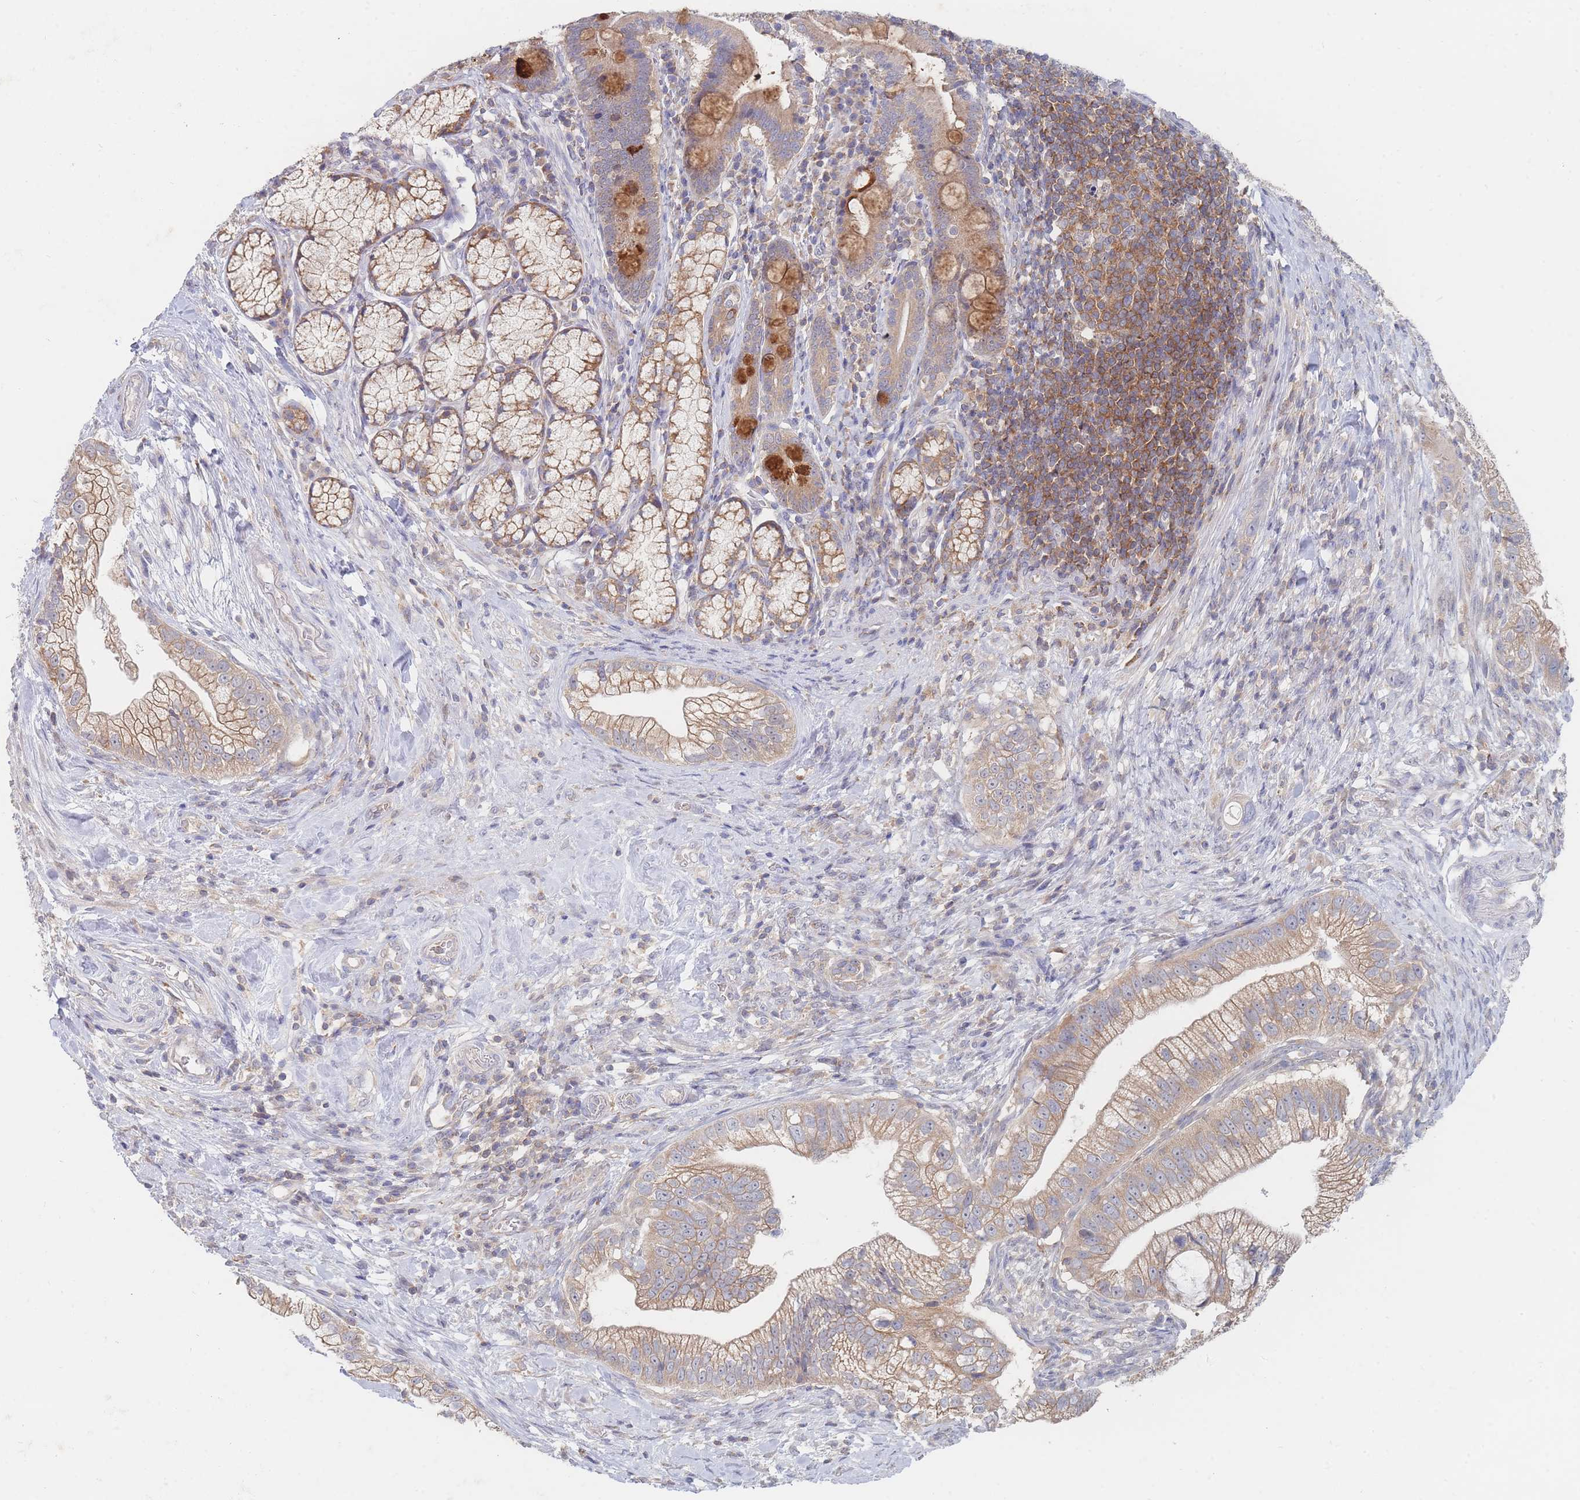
{"staining": {"intensity": "moderate", "quantity": ">75%", "location": "cytoplasmic/membranous"}, "tissue": "pancreatic cancer", "cell_type": "Tumor cells", "image_type": "cancer", "snomed": [{"axis": "morphology", "description": "Adenocarcinoma, NOS"}, {"axis": "topography", "description": "Pancreas"}], "caption": "Adenocarcinoma (pancreatic) tissue shows moderate cytoplasmic/membranous expression in about >75% of tumor cells", "gene": "PPP6C", "patient": {"sex": "male", "age": 70}}